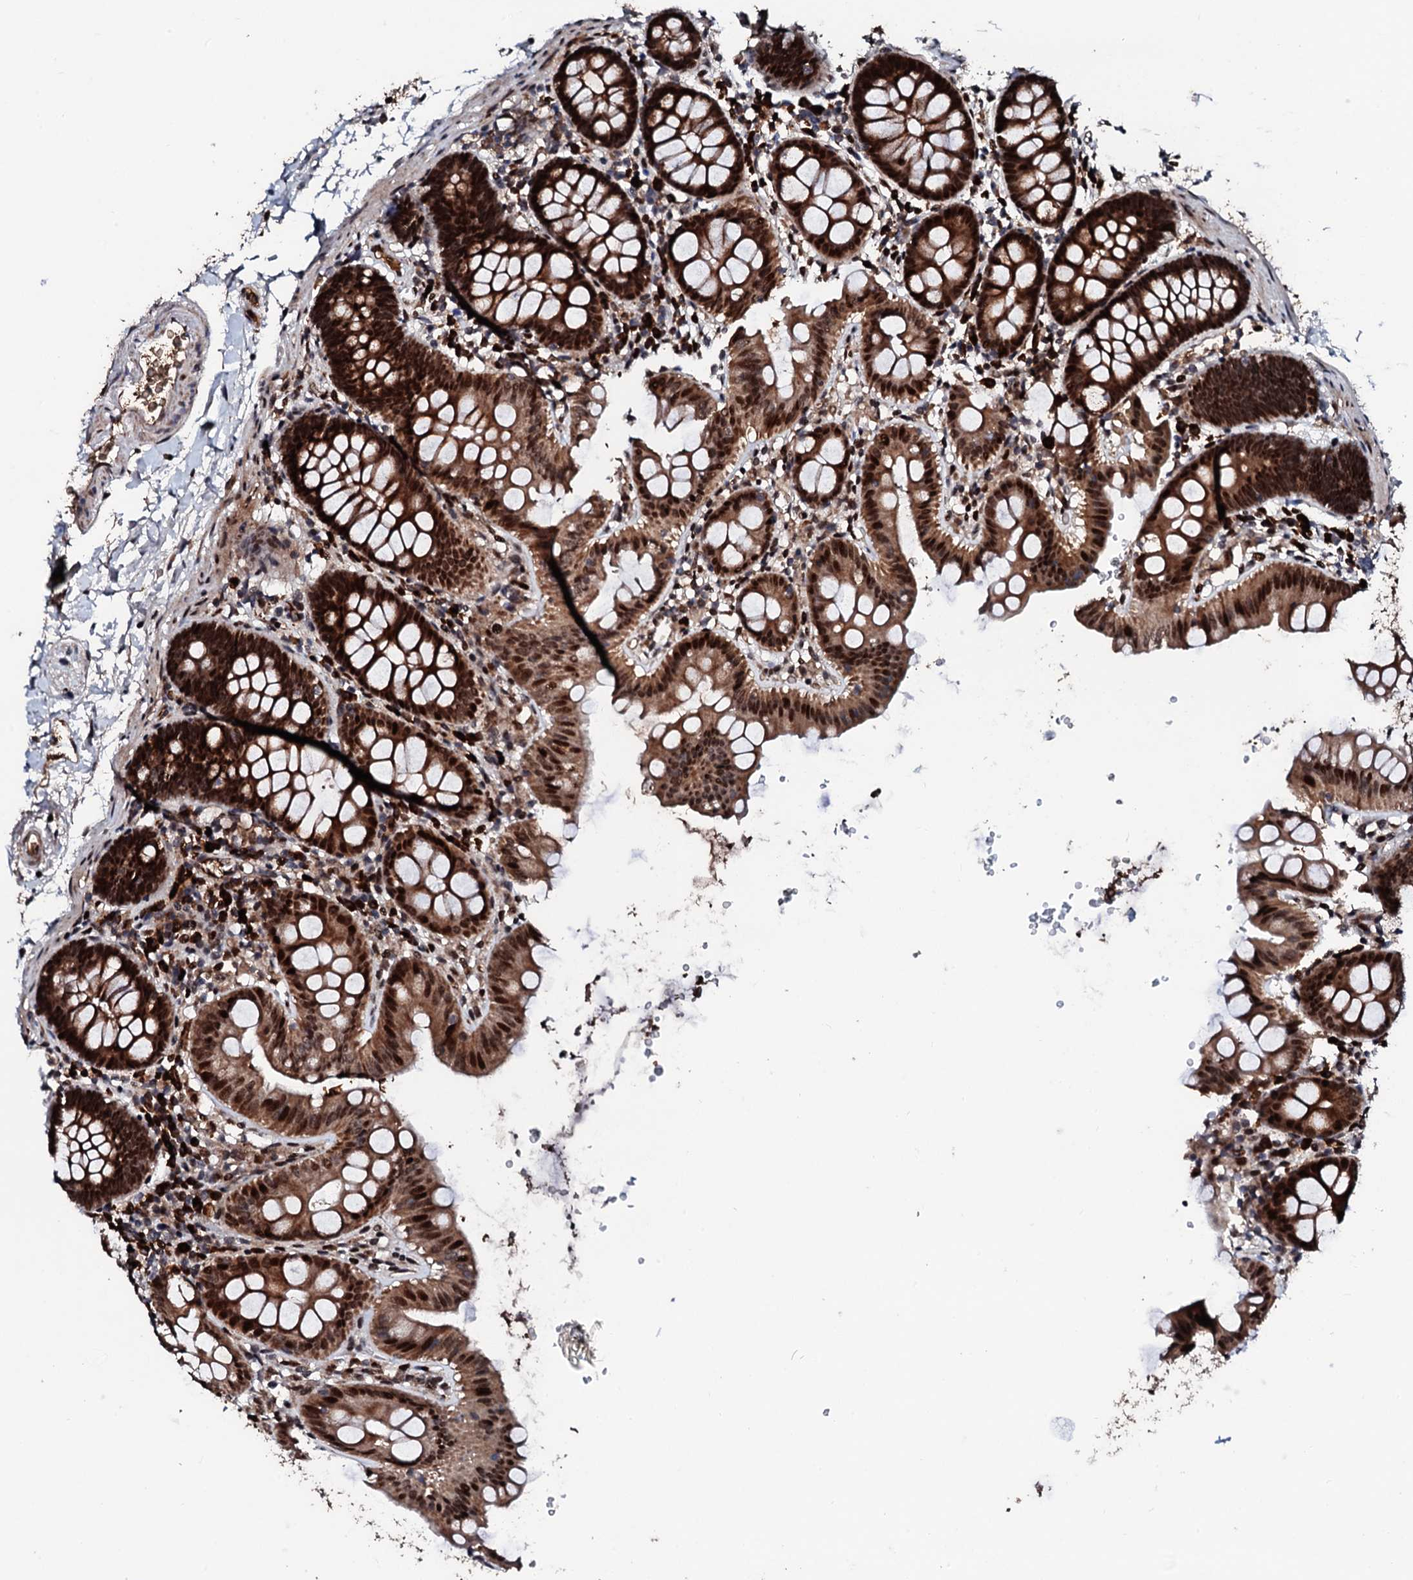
{"staining": {"intensity": "moderate", "quantity": ">75%", "location": "cytoplasmic/membranous,nuclear"}, "tissue": "colon", "cell_type": "Endothelial cells", "image_type": "normal", "snomed": [{"axis": "morphology", "description": "Normal tissue, NOS"}, {"axis": "topography", "description": "Colon"}], "caption": "Immunohistochemical staining of normal human colon displays moderate cytoplasmic/membranous,nuclear protein positivity in about >75% of endothelial cells.", "gene": "KIF18A", "patient": {"sex": "male", "age": 75}}